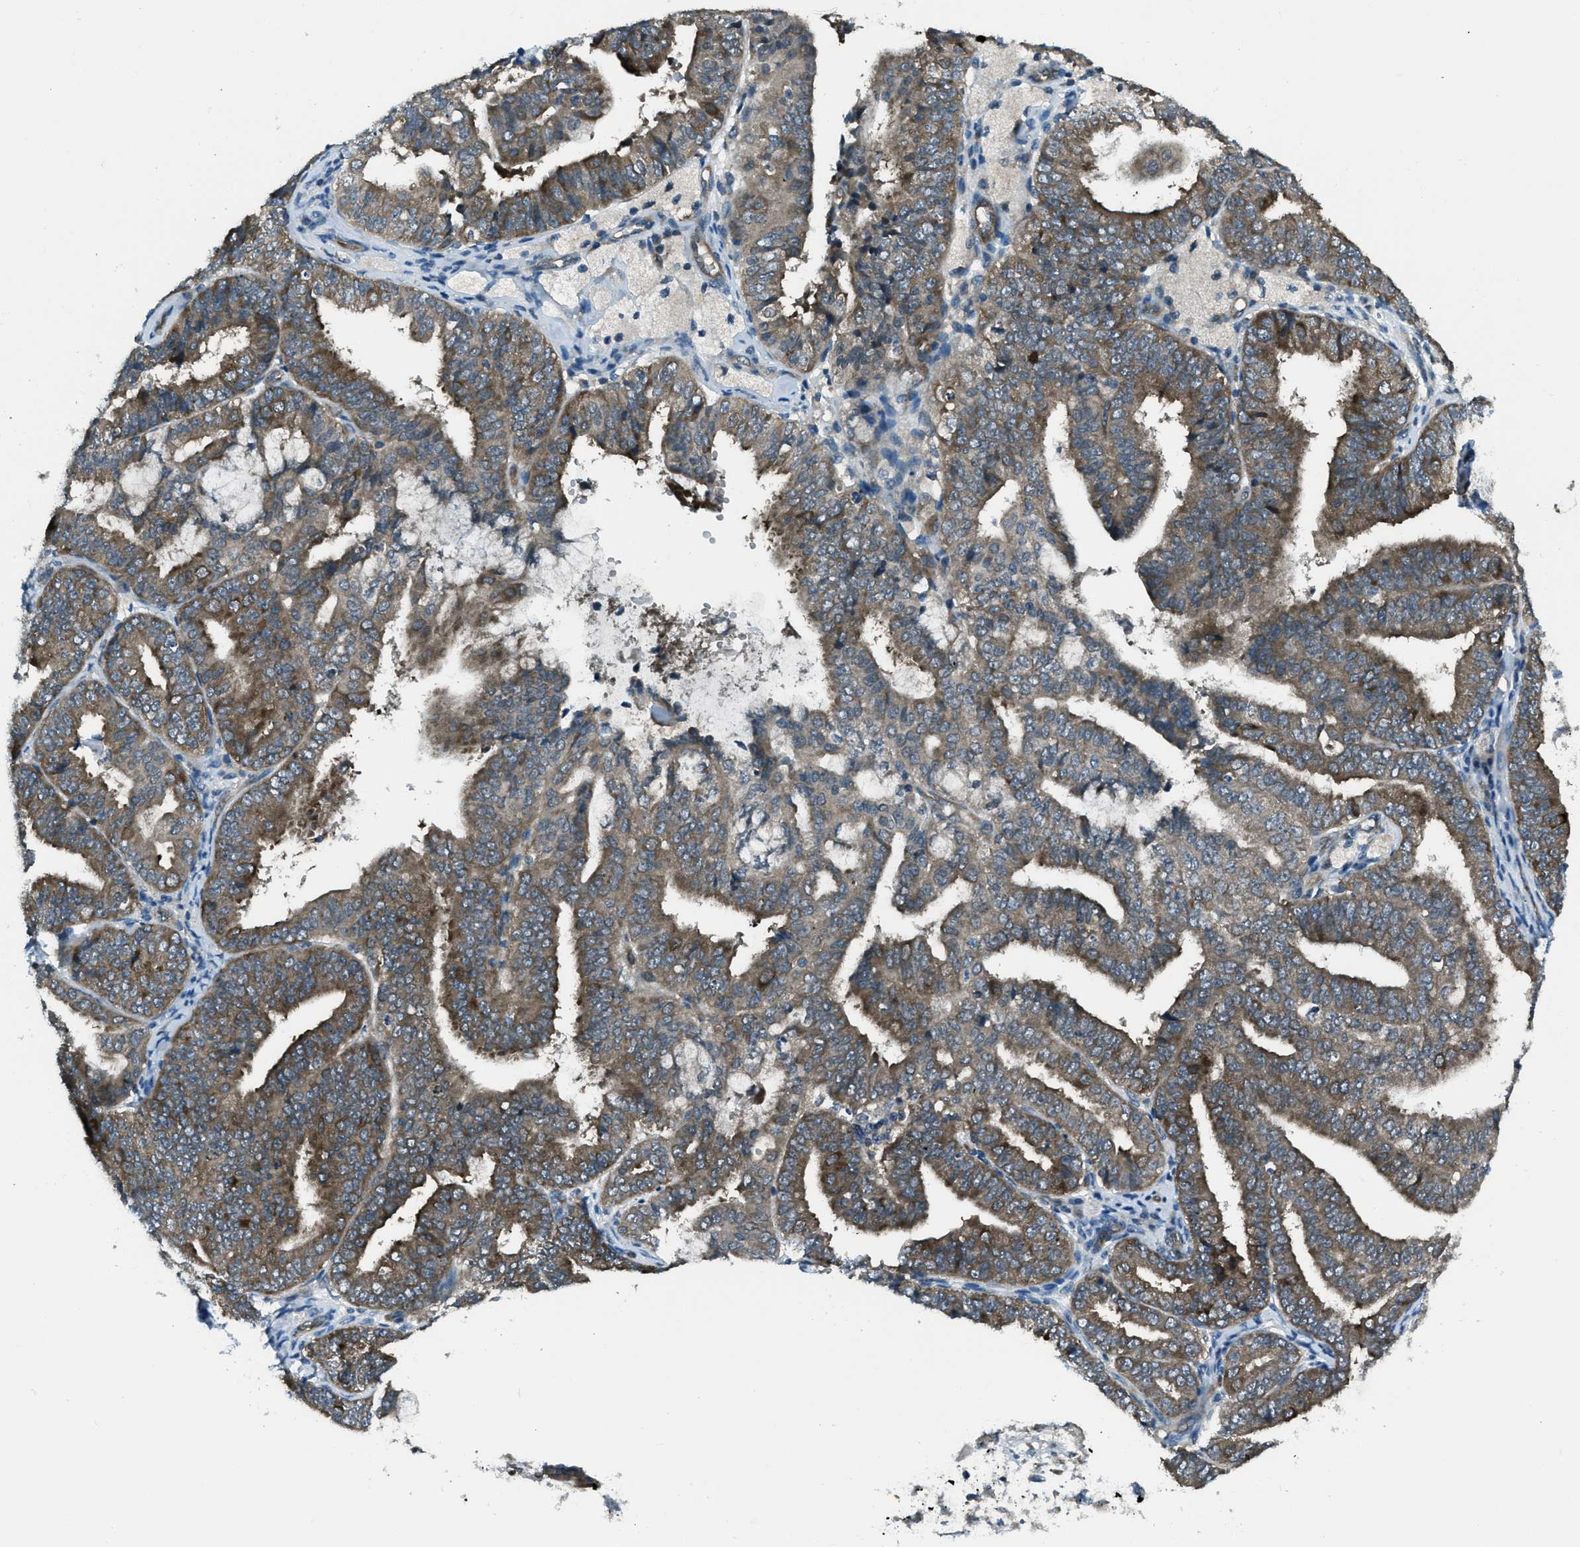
{"staining": {"intensity": "moderate", "quantity": ">75%", "location": "cytoplasmic/membranous"}, "tissue": "endometrial cancer", "cell_type": "Tumor cells", "image_type": "cancer", "snomed": [{"axis": "morphology", "description": "Adenocarcinoma, NOS"}, {"axis": "topography", "description": "Endometrium"}], "caption": "Endometrial adenocarcinoma was stained to show a protein in brown. There is medium levels of moderate cytoplasmic/membranous positivity in approximately >75% of tumor cells.", "gene": "ASAP2", "patient": {"sex": "female", "age": 63}}